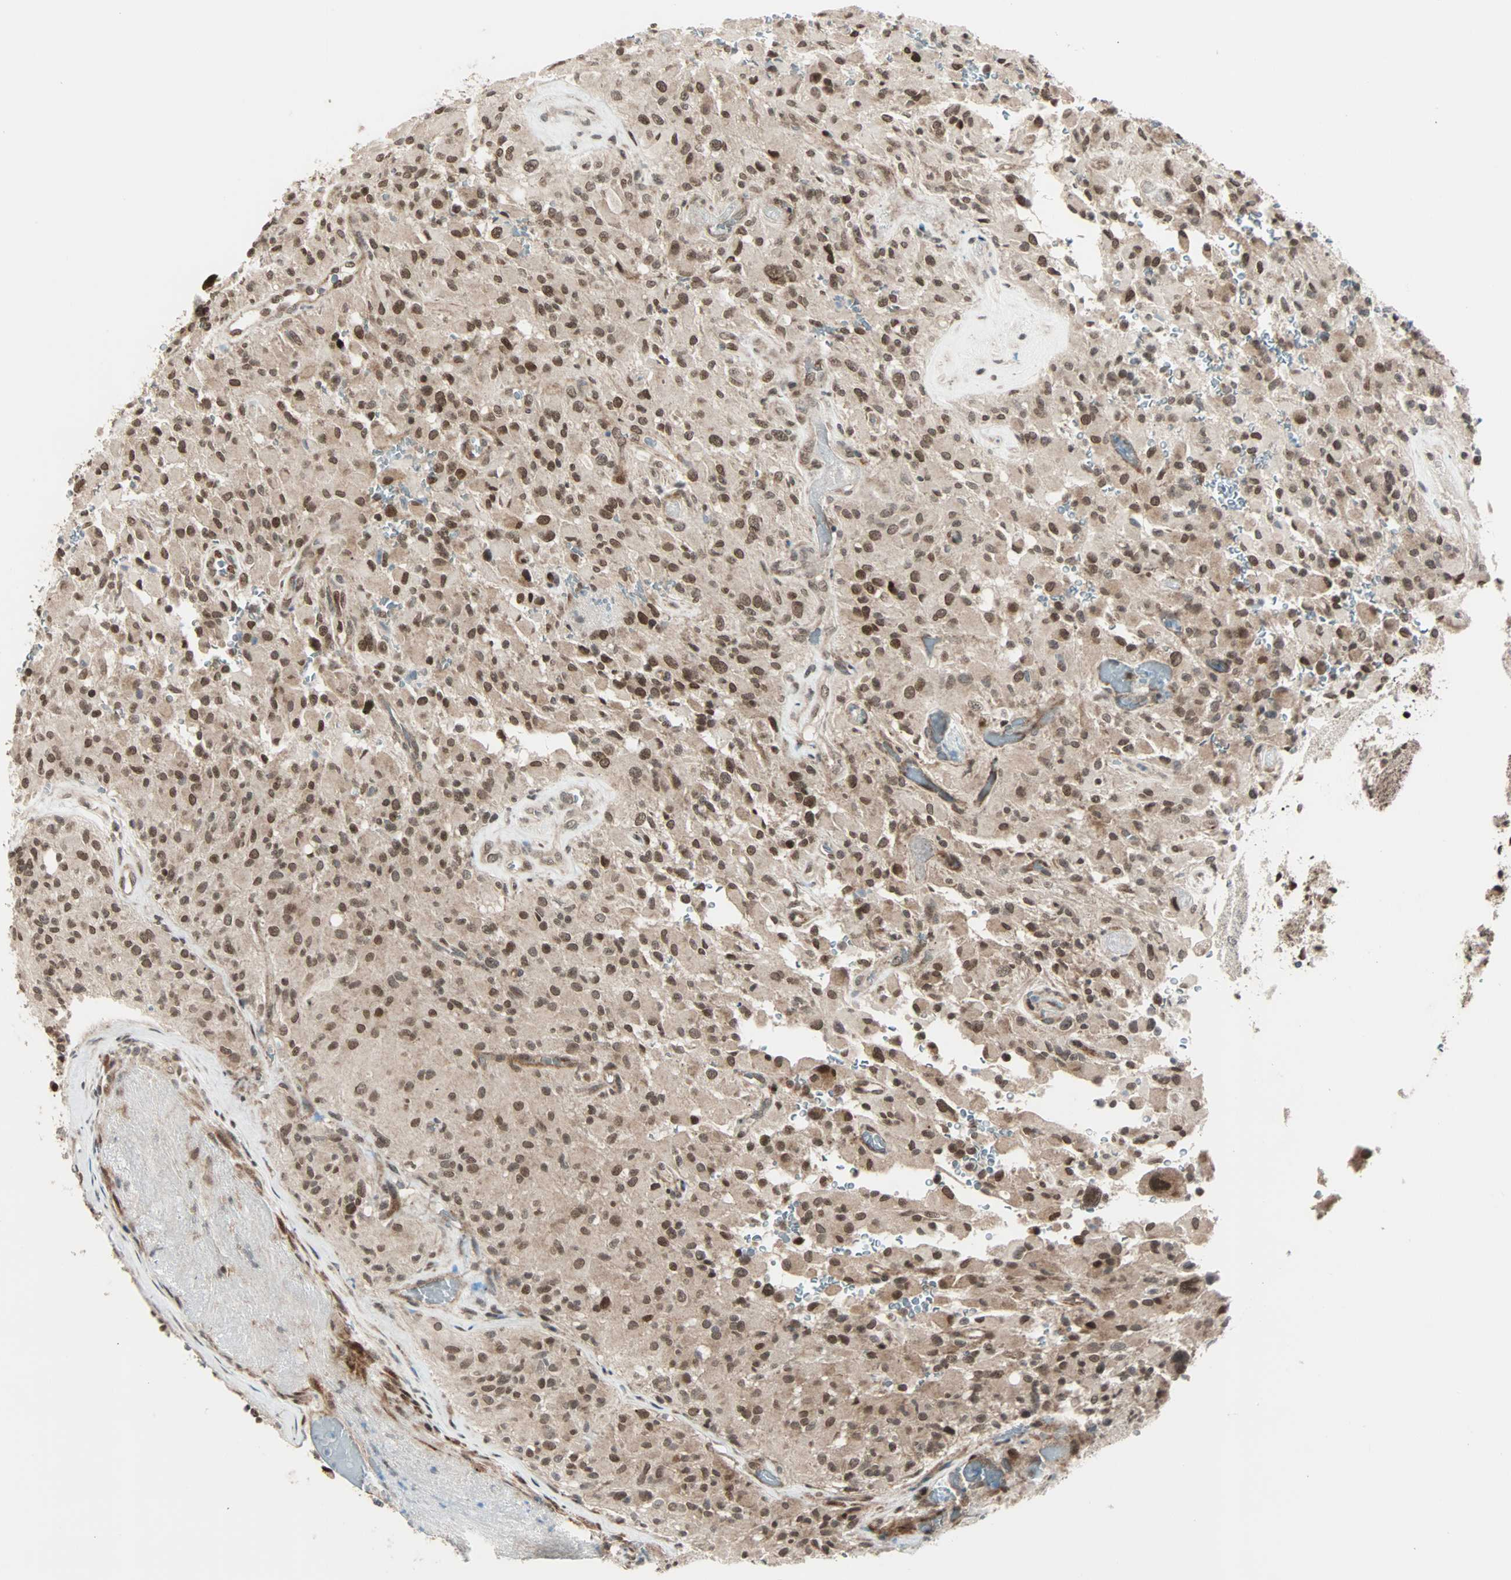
{"staining": {"intensity": "moderate", "quantity": ">75%", "location": "cytoplasmic/membranous,nuclear"}, "tissue": "glioma", "cell_type": "Tumor cells", "image_type": "cancer", "snomed": [{"axis": "morphology", "description": "Glioma, malignant, High grade"}, {"axis": "topography", "description": "Brain"}], "caption": "An image of human malignant glioma (high-grade) stained for a protein demonstrates moderate cytoplasmic/membranous and nuclear brown staining in tumor cells.", "gene": "CBX4", "patient": {"sex": "male", "age": 71}}